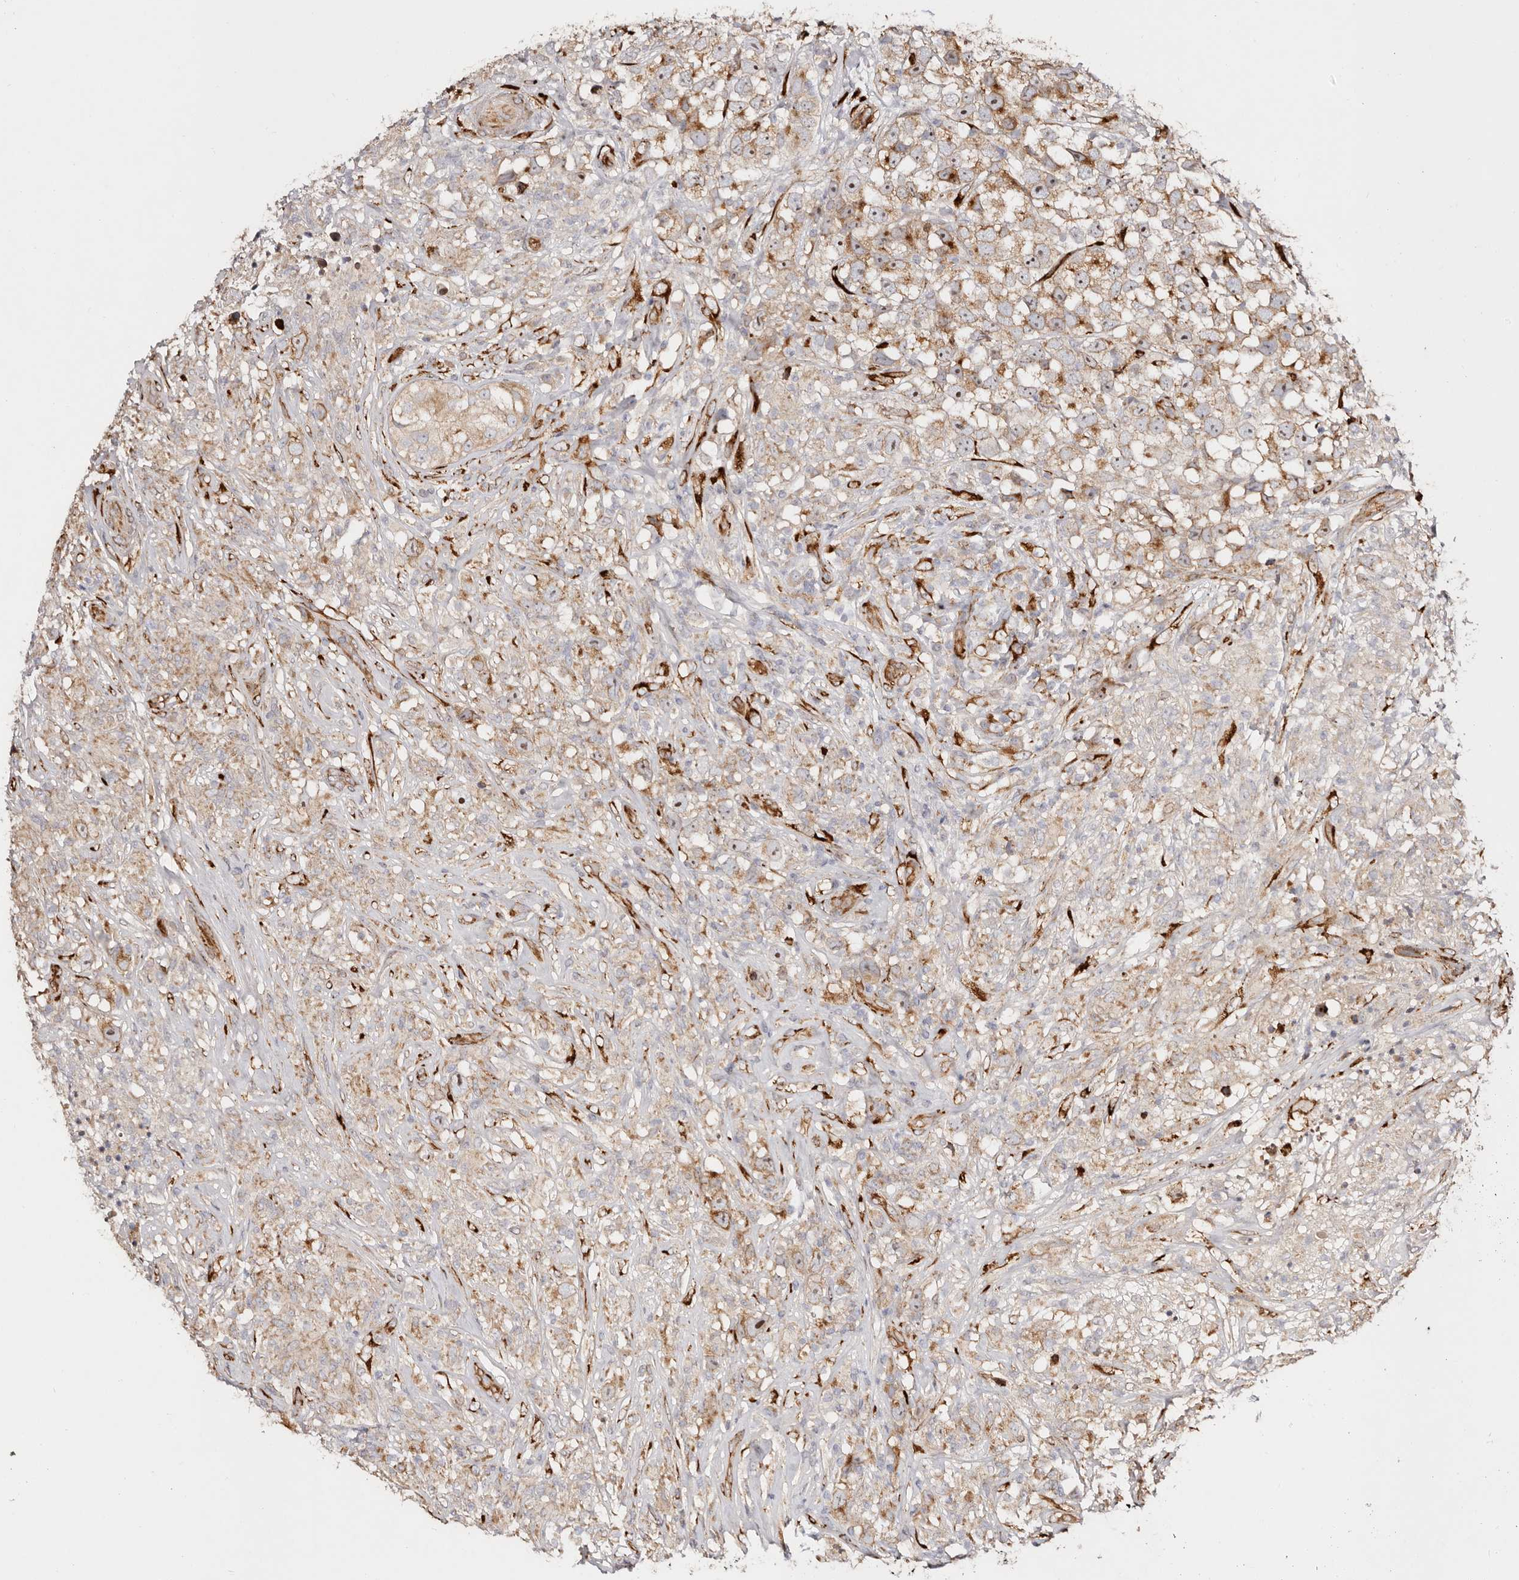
{"staining": {"intensity": "moderate", "quantity": ">75%", "location": "cytoplasmic/membranous"}, "tissue": "testis cancer", "cell_type": "Tumor cells", "image_type": "cancer", "snomed": [{"axis": "morphology", "description": "Seminoma, NOS"}, {"axis": "topography", "description": "Testis"}], "caption": "The micrograph exhibits staining of testis seminoma, revealing moderate cytoplasmic/membranous protein staining (brown color) within tumor cells. The staining was performed using DAB to visualize the protein expression in brown, while the nuclei were stained in blue with hematoxylin (Magnification: 20x).", "gene": "SERPINH1", "patient": {"sex": "male", "age": 49}}